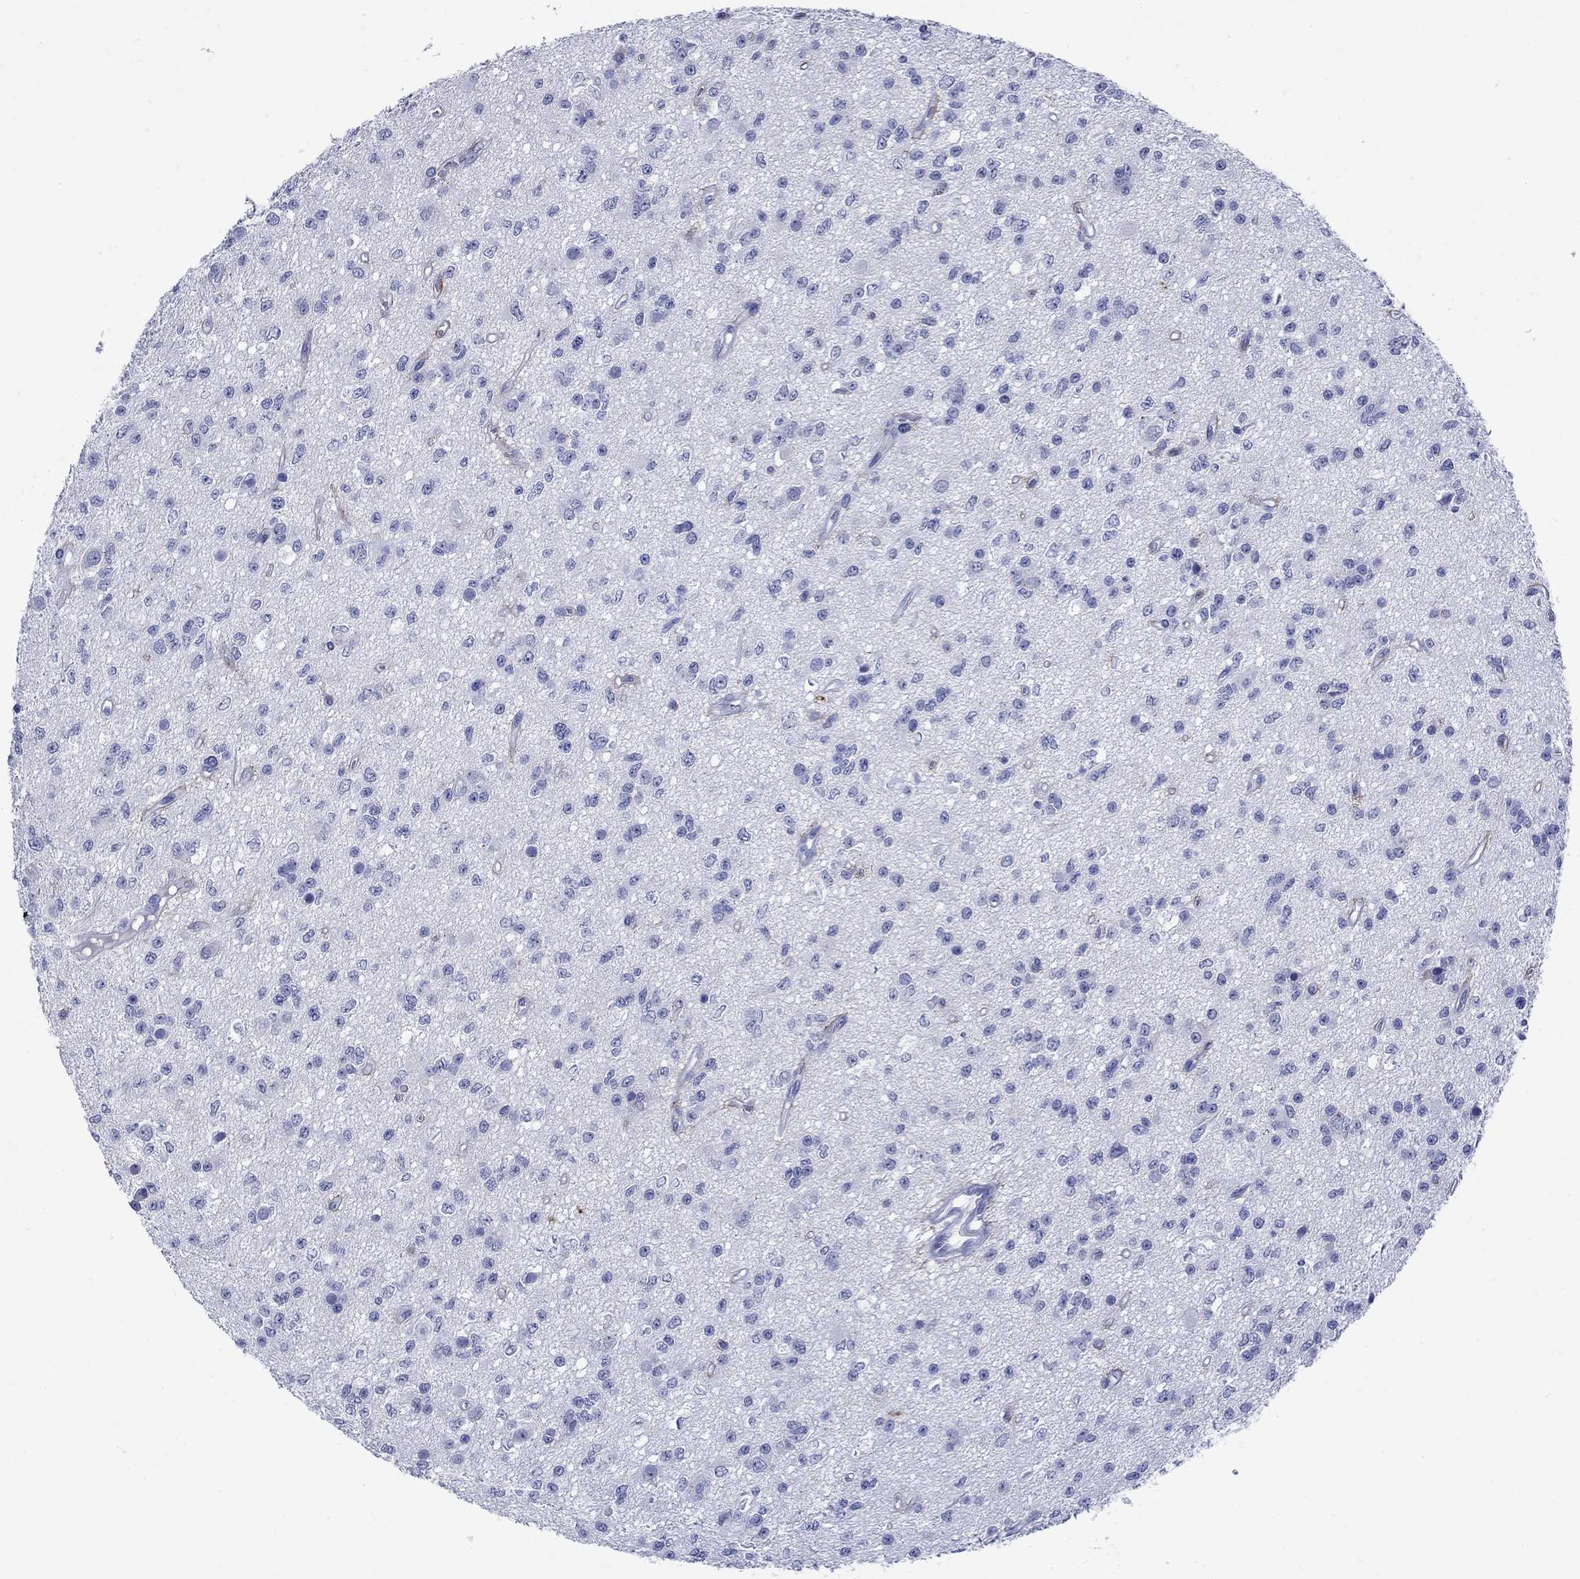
{"staining": {"intensity": "negative", "quantity": "none", "location": "none"}, "tissue": "glioma", "cell_type": "Tumor cells", "image_type": "cancer", "snomed": [{"axis": "morphology", "description": "Glioma, malignant, Low grade"}, {"axis": "topography", "description": "Brain"}], "caption": "Immunohistochemical staining of human glioma exhibits no significant positivity in tumor cells.", "gene": "TACC3", "patient": {"sex": "female", "age": 45}}